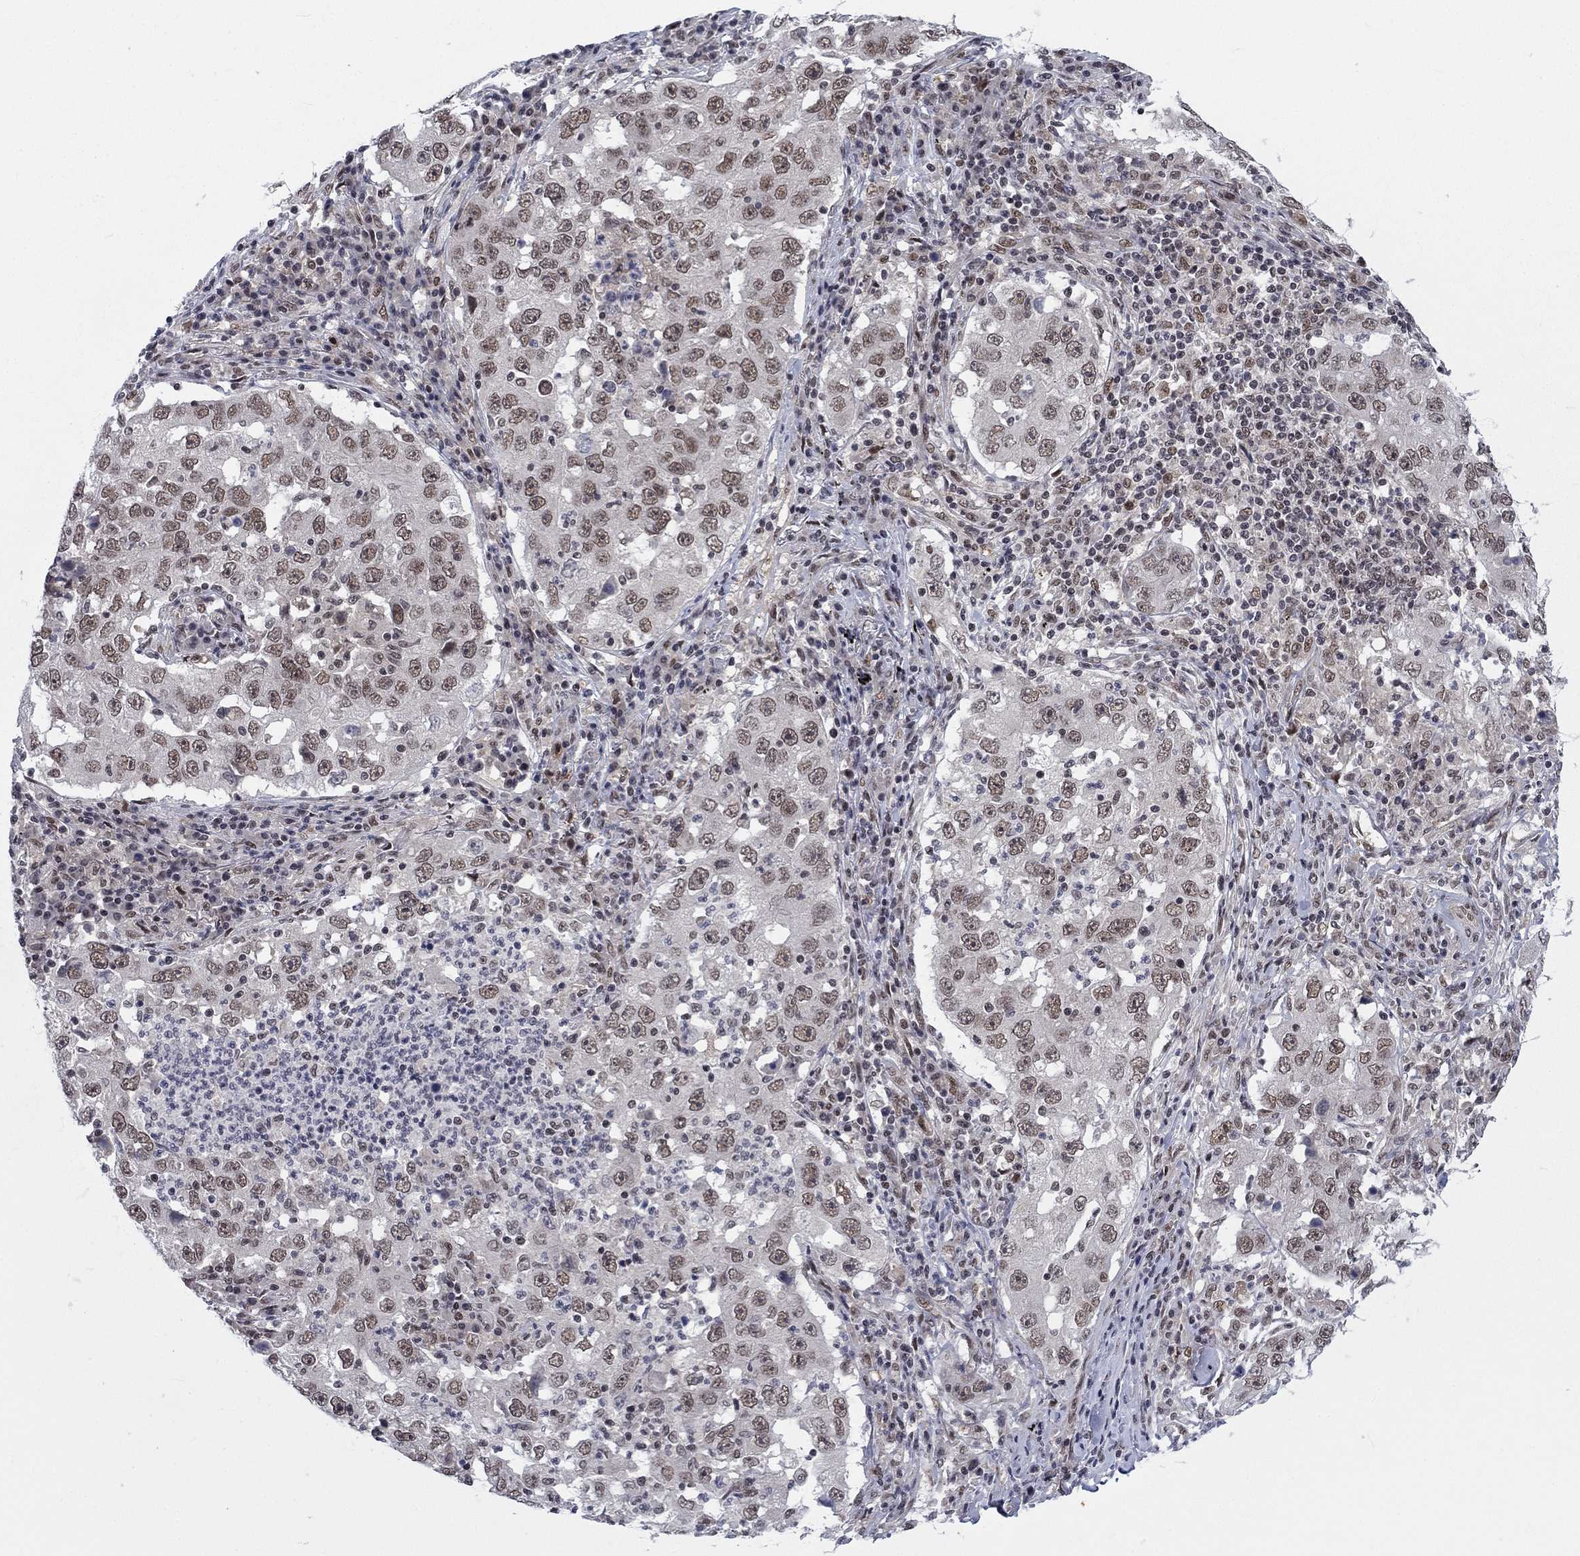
{"staining": {"intensity": "weak", "quantity": ">75%", "location": "nuclear"}, "tissue": "lung cancer", "cell_type": "Tumor cells", "image_type": "cancer", "snomed": [{"axis": "morphology", "description": "Adenocarcinoma, NOS"}, {"axis": "topography", "description": "Lung"}], "caption": "The image displays immunohistochemical staining of lung cancer. There is weak nuclear positivity is appreciated in about >75% of tumor cells.", "gene": "FYTTD1", "patient": {"sex": "male", "age": 73}}